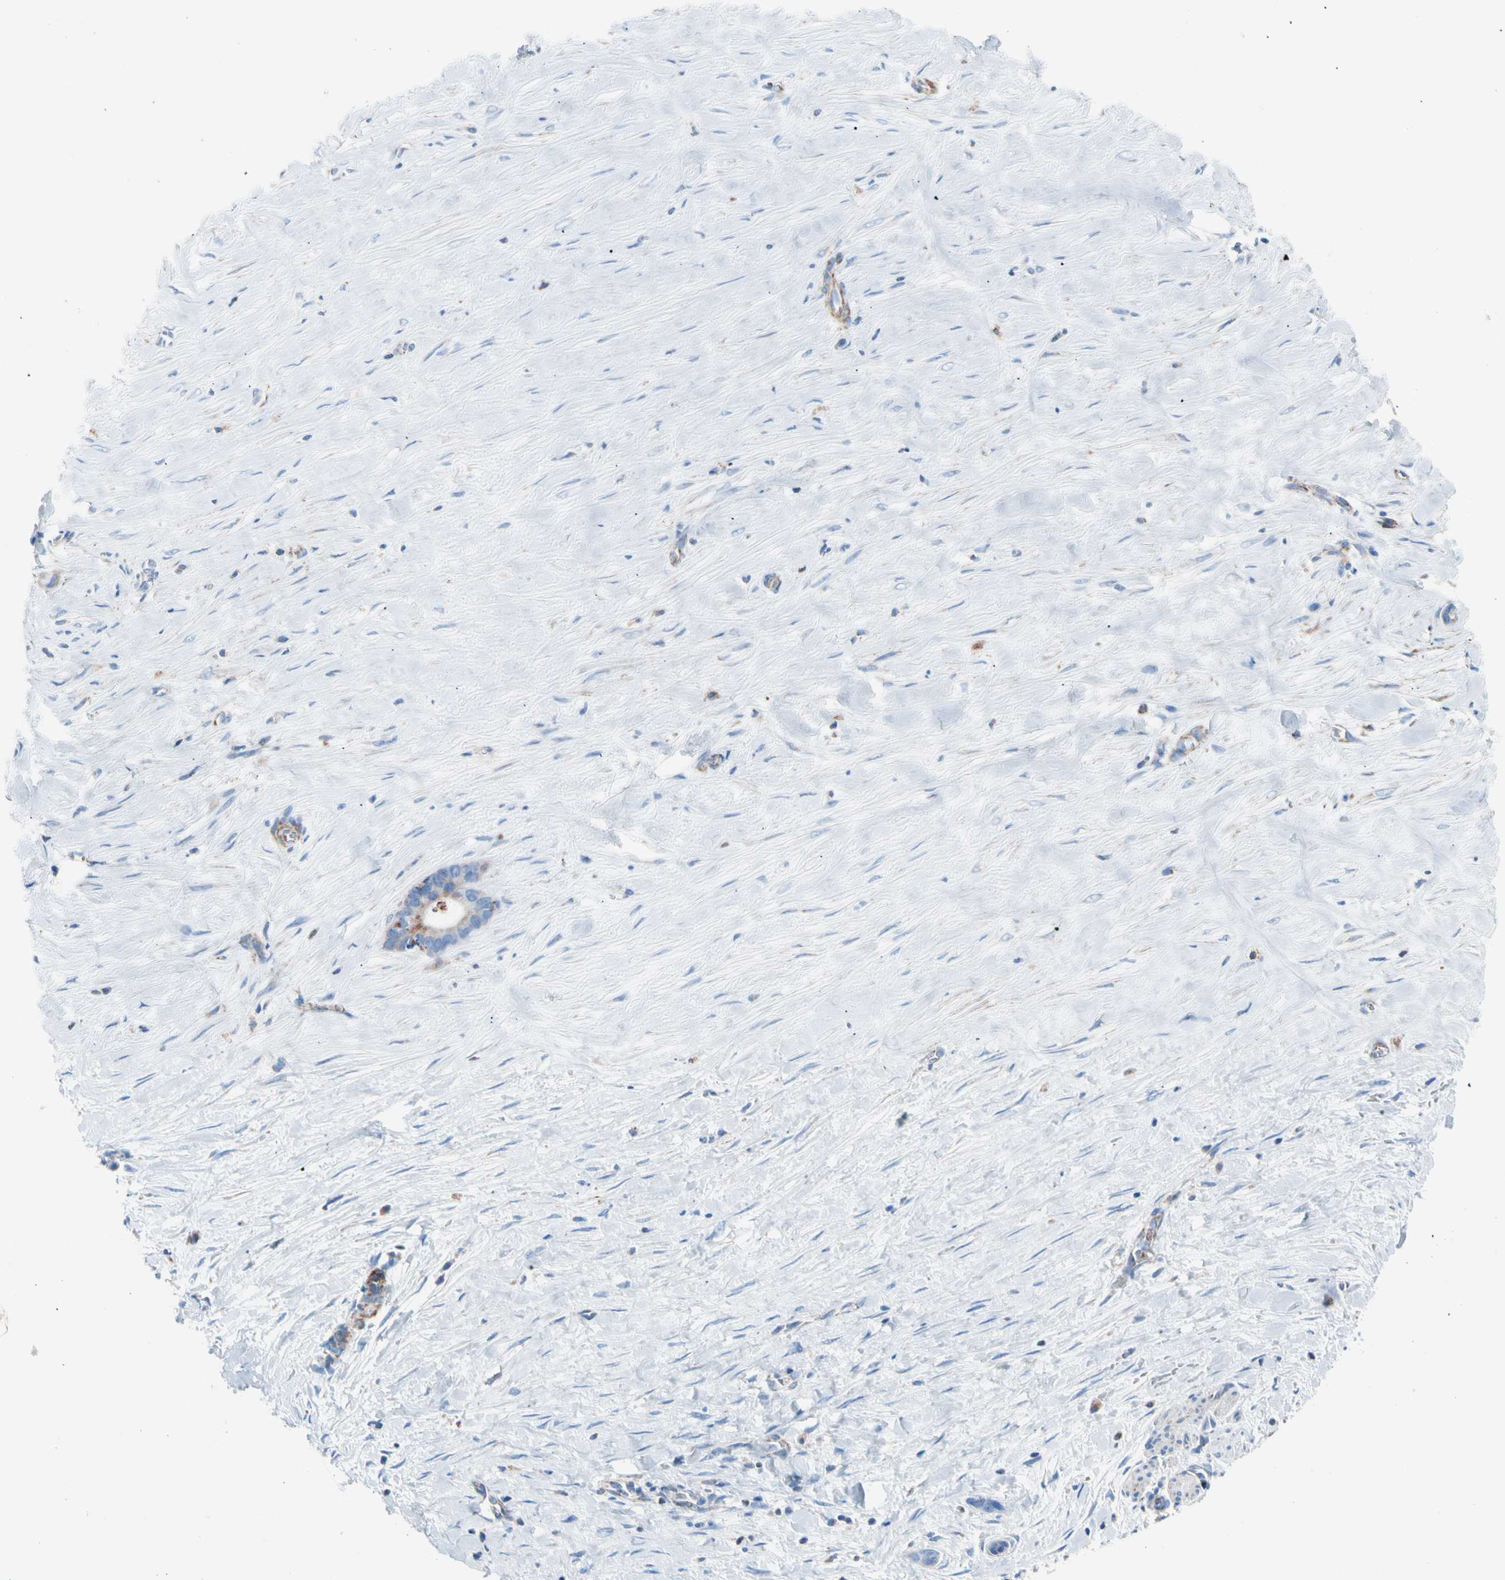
{"staining": {"intensity": "moderate", "quantity": "25%-75%", "location": "cytoplasmic/membranous"}, "tissue": "liver cancer", "cell_type": "Tumor cells", "image_type": "cancer", "snomed": [{"axis": "morphology", "description": "Cholangiocarcinoma"}, {"axis": "topography", "description": "Liver"}], "caption": "Moderate cytoplasmic/membranous protein staining is appreciated in about 25%-75% of tumor cells in liver cancer (cholangiocarcinoma).", "gene": "HK1", "patient": {"sex": "female", "age": 55}}